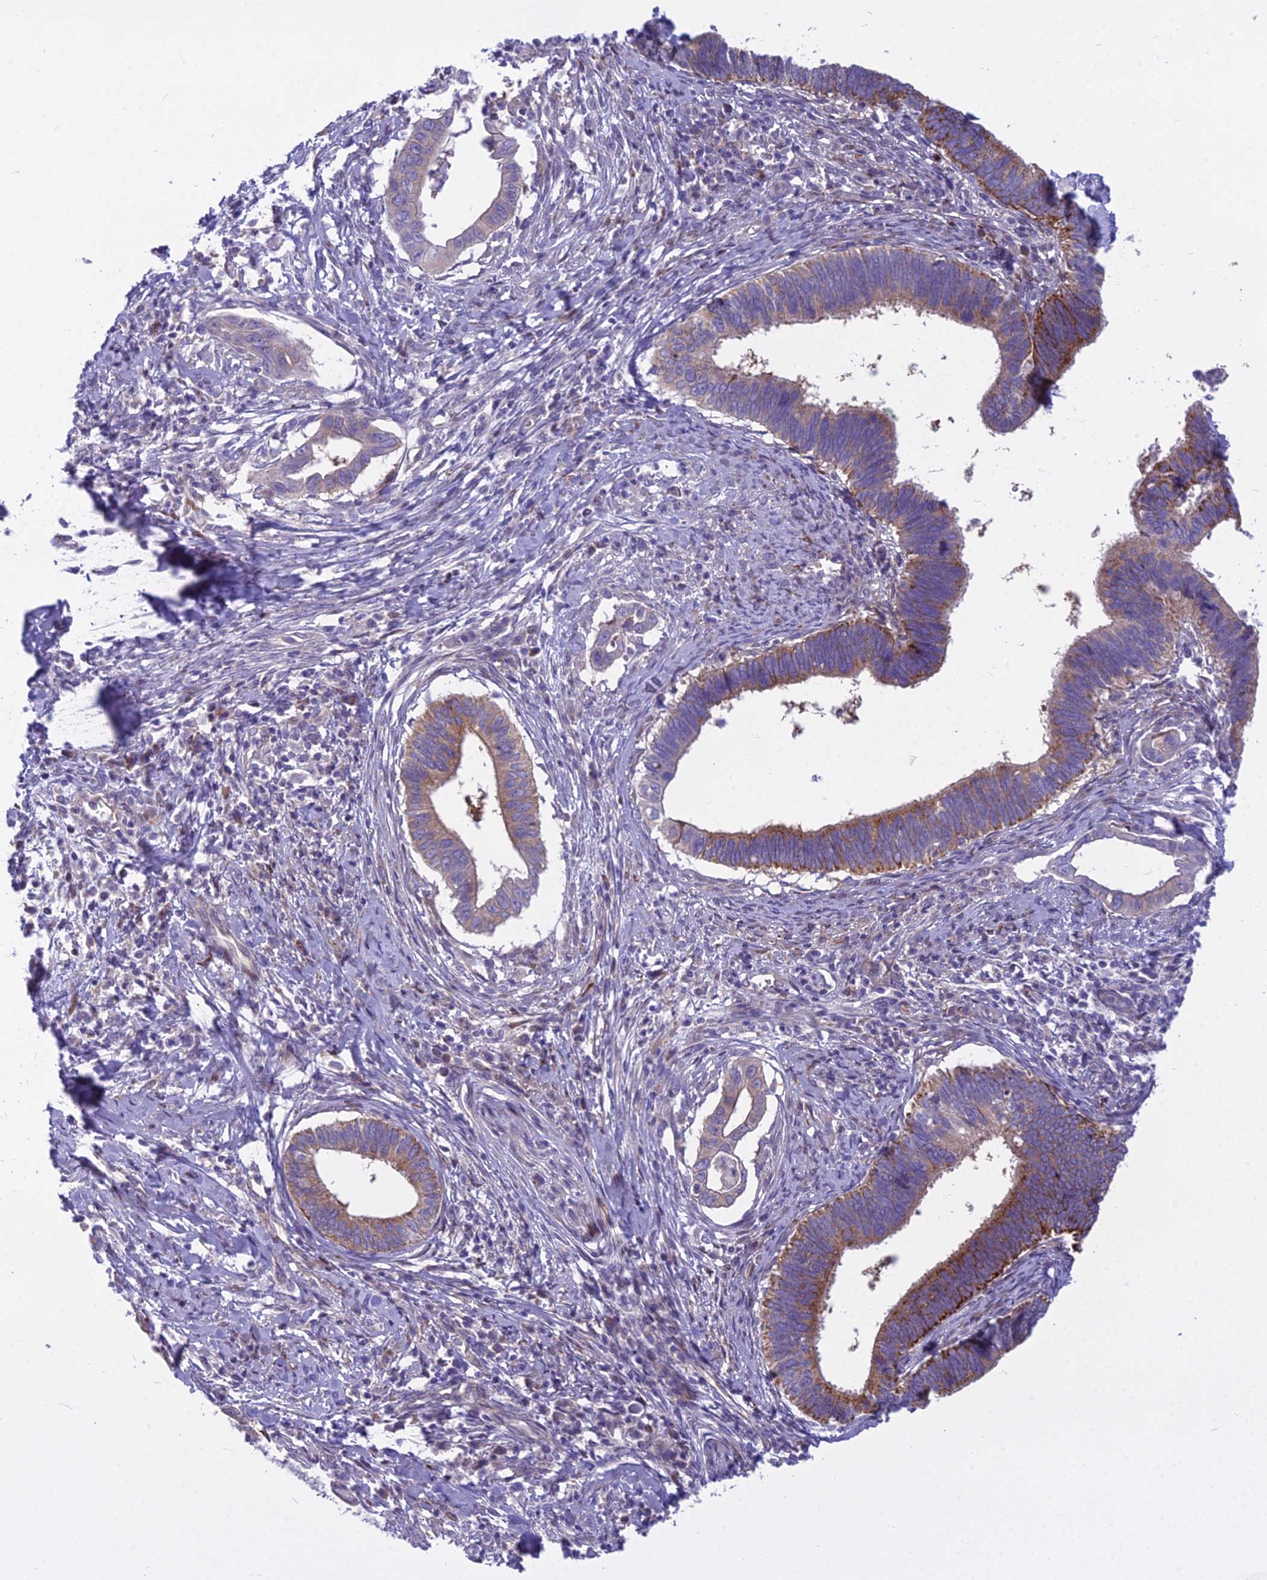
{"staining": {"intensity": "moderate", "quantity": "25%-75%", "location": "cytoplasmic/membranous"}, "tissue": "cervical cancer", "cell_type": "Tumor cells", "image_type": "cancer", "snomed": [{"axis": "morphology", "description": "Adenocarcinoma, NOS"}, {"axis": "topography", "description": "Cervix"}], "caption": "Immunohistochemistry of human cervical adenocarcinoma demonstrates medium levels of moderate cytoplasmic/membranous positivity in approximately 25%-75% of tumor cells. The staining was performed using DAB (3,3'-diaminobenzidine) to visualize the protein expression in brown, while the nuclei were stained in blue with hematoxylin (Magnification: 20x).", "gene": "PCDHB14", "patient": {"sex": "female", "age": 42}}